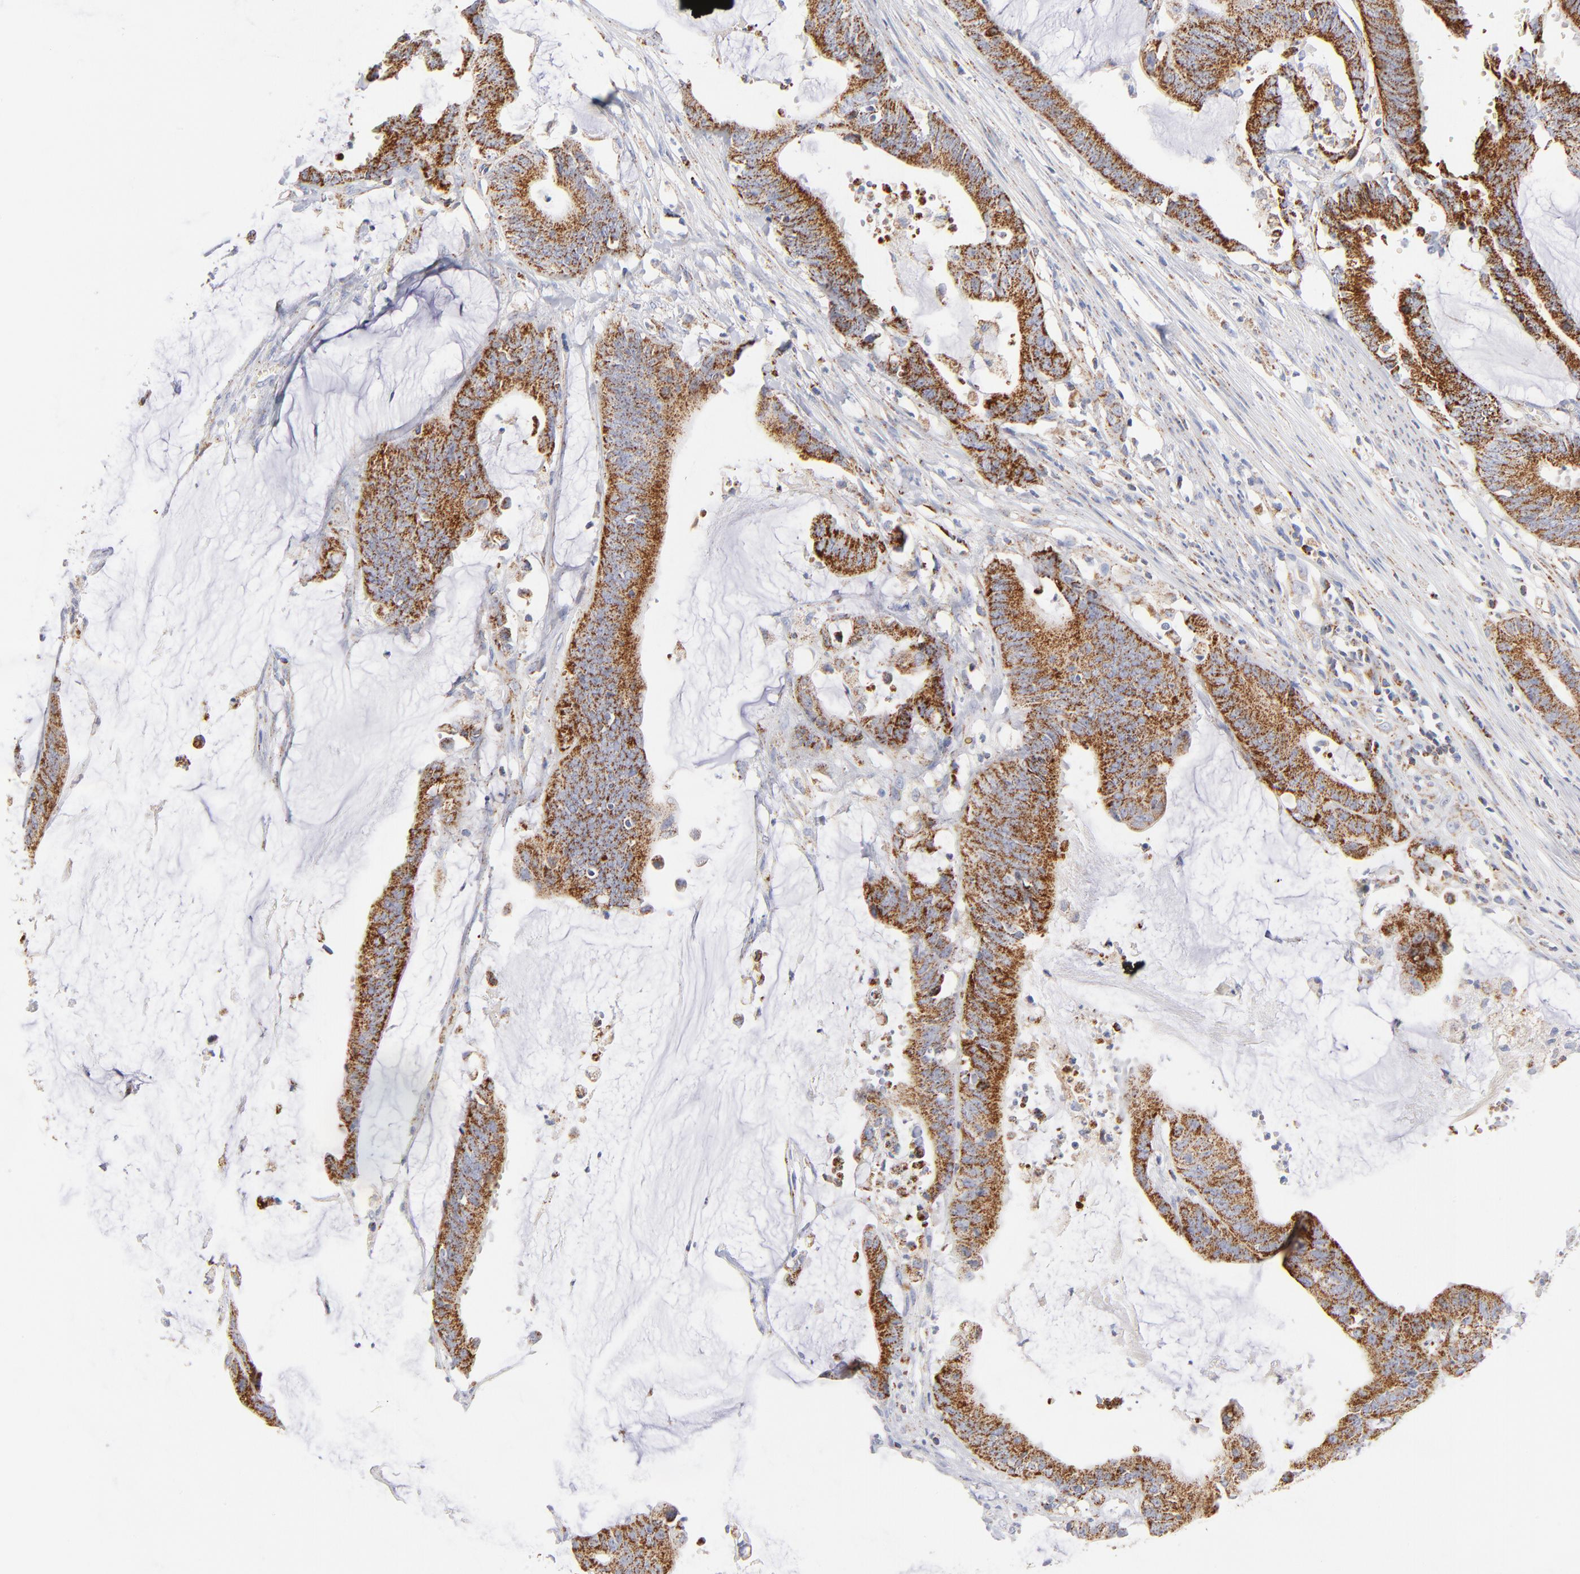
{"staining": {"intensity": "moderate", "quantity": ">75%", "location": "cytoplasmic/membranous"}, "tissue": "colorectal cancer", "cell_type": "Tumor cells", "image_type": "cancer", "snomed": [{"axis": "morphology", "description": "Adenocarcinoma, NOS"}, {"axis": "topography", "description": "Rectum"}], "caption": "Protein expression analysis of human adenocarcinoma (colorectal) reveals moderate cytoplasmic/membranous staining in approximately >75% of tumor cells.", "gene": "DLAT", "patient": {"sex": "female", "age": 66}}